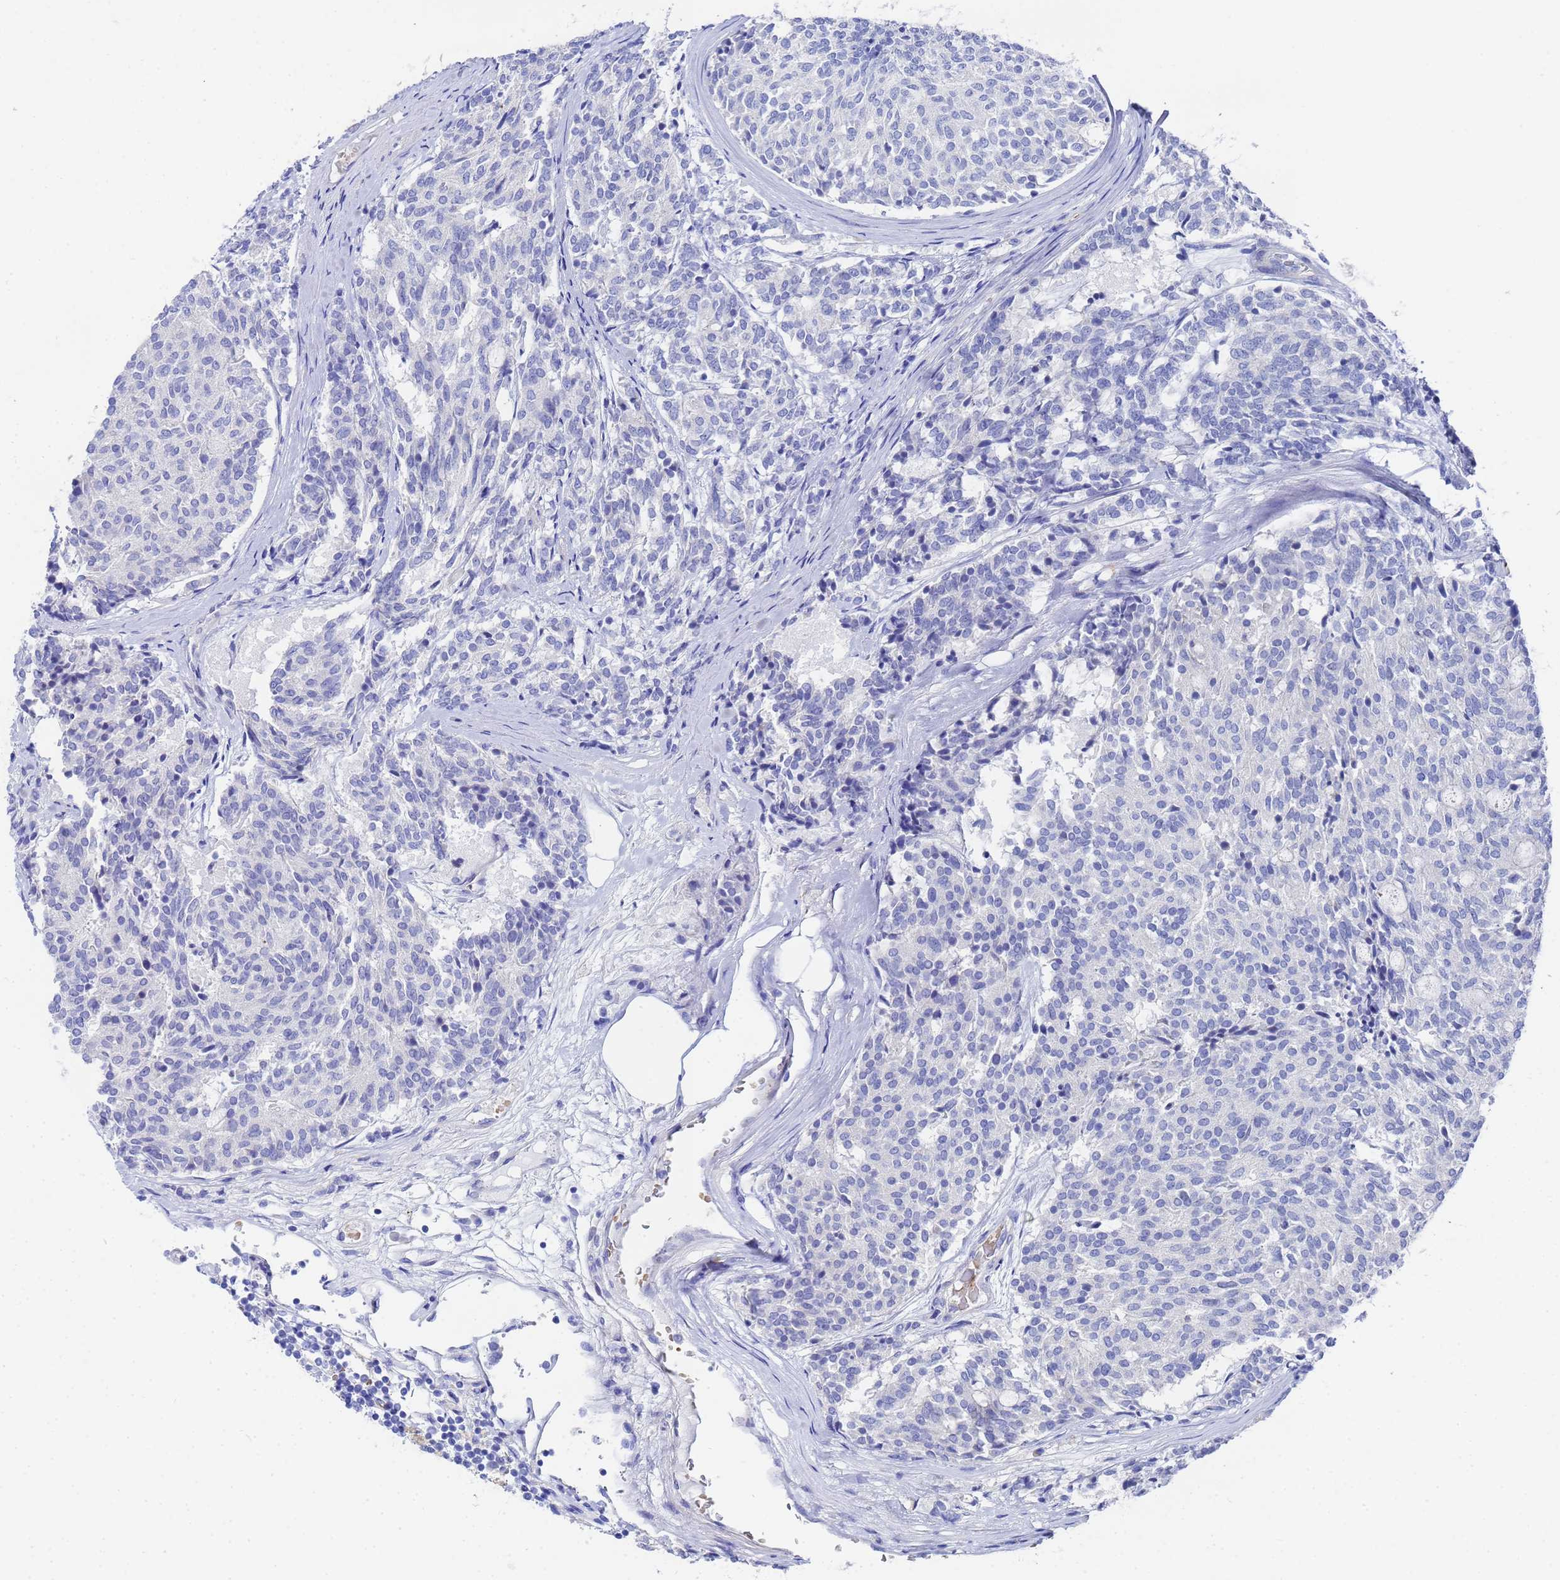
{"staining": {"intensity": "negative", "quantity": "none", "location": "none"}, "tissue": "carcinoid", "cell_type": "Tumor cells", "image_type": "cancer", "snomed": [{"axis": "morphology", "description": "Carcinoid, malignant, NOS"}, {"axis": "topography", "description": "Pancreas"}], "caption": "An immunohistochemistry (IHC) image of malignant carcinoid is shown. There is no staining in tumor cells of malignant carcinoid.", "gene": "ZNF26", "patient": {"sex": "female", "age": 54}}